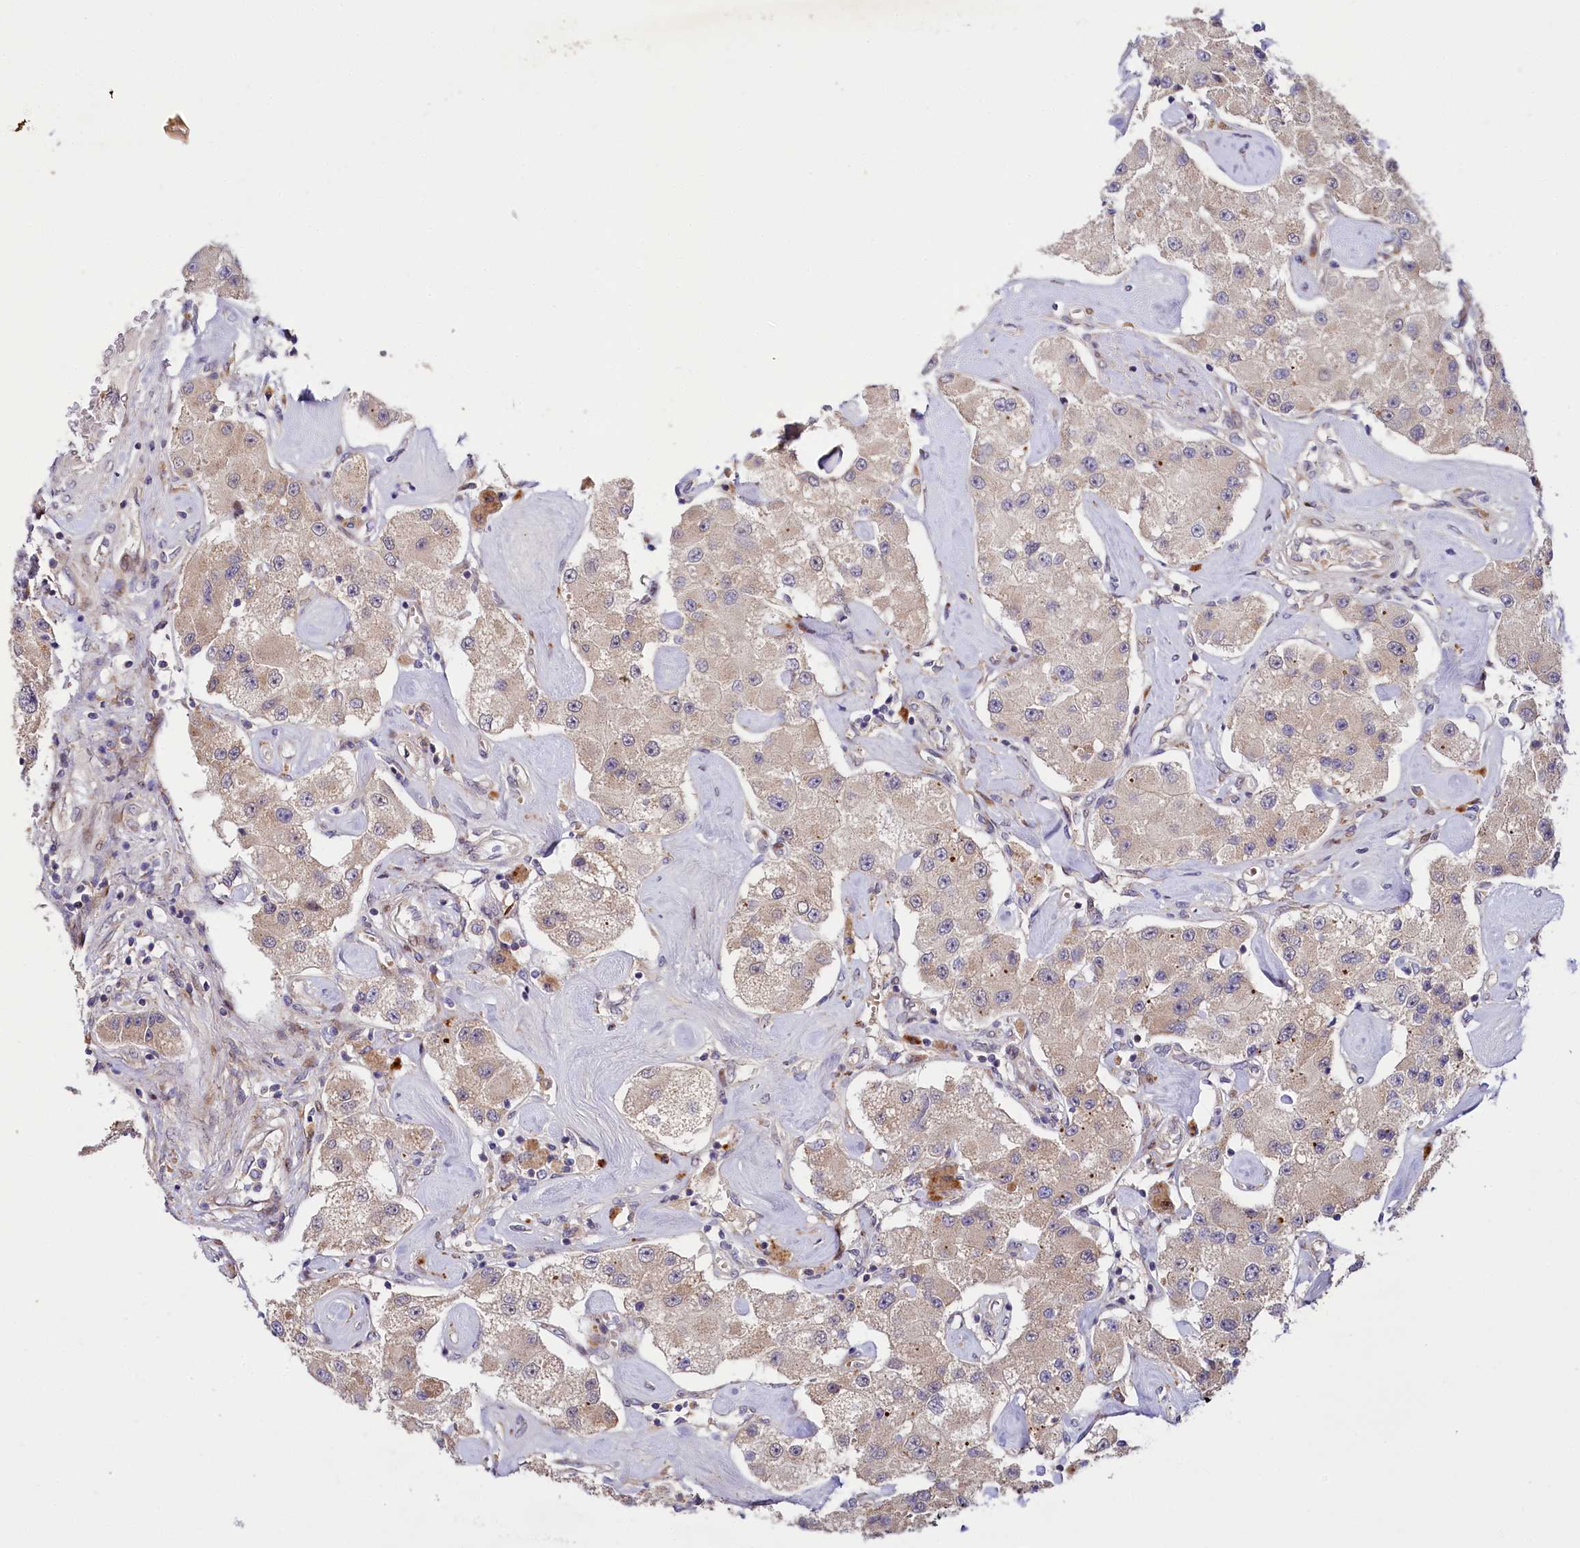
{"staining": {"intensity": "weak", "quantity": "25%-75%", "location": "cytoplasmic/membranous"}, "tissue": "carcinoid", "cell_type": "Tumor cells", "image_type": "cancer", "snomed": [{"axis": "morphology", "description": "Carcinoid, malignant, NOS"}, {"axis": "topography", "description": "Pancreas"}], "caption": "Protein expression analysis of human malignant carcinoid reveals weak cytoplasmic/membranous positivity in about 25%-75% of tumor cells.", "gene": "PDZRN3", "patient": {"sex": "male", "age": 41}}